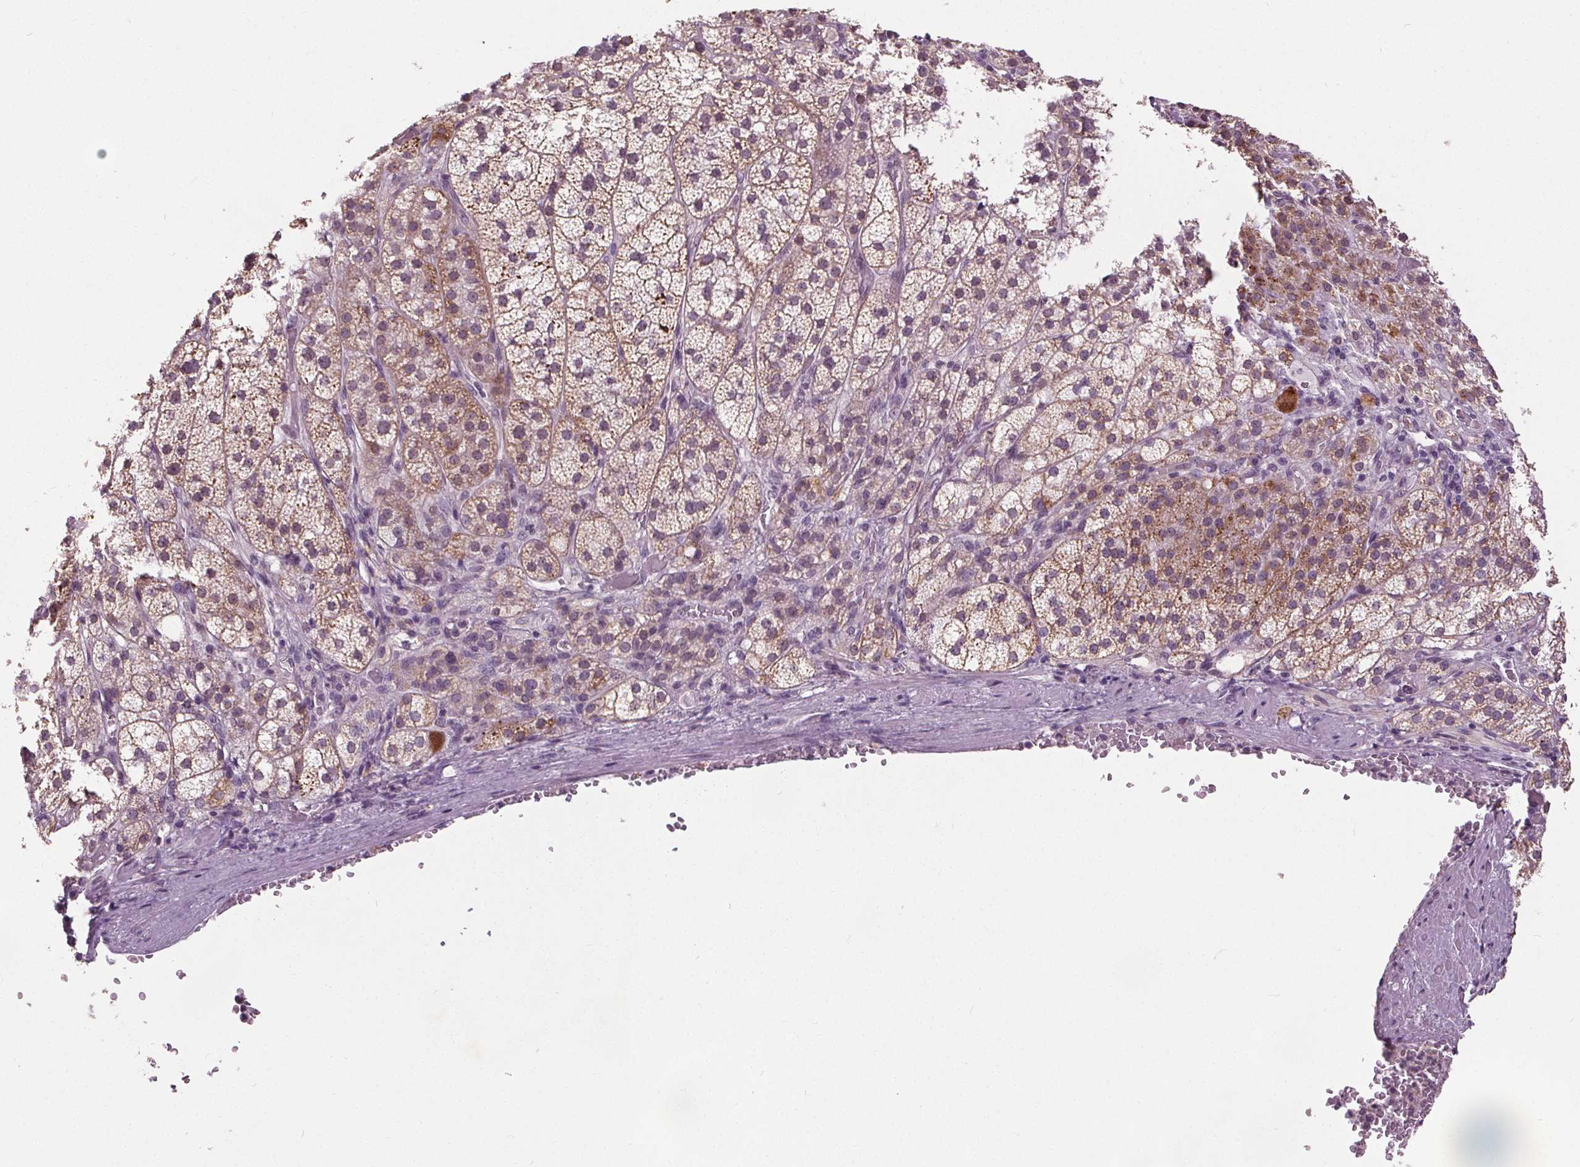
{"staining": {"intensity": "moderate", "quantity": ">75%", "location": "cytoplasmic/membranous"}, "tissue": "adrenal gland", "cell_type": "Glandular cells", "image_type": "normal", "snomed": [{"axis": "morphology", "description": "Normal tissue, NOS"}, {"axis": "topography", "description": "Adrenal gland"}], "caption": "Glandular cells exhibit medium levels of moderate cytoplasmic/membranous expression in approximately >75% of cells in unremarkable adrenal gland.", "gene": "SLC2A9", "patient": {"sex": "female", "age": 60}}